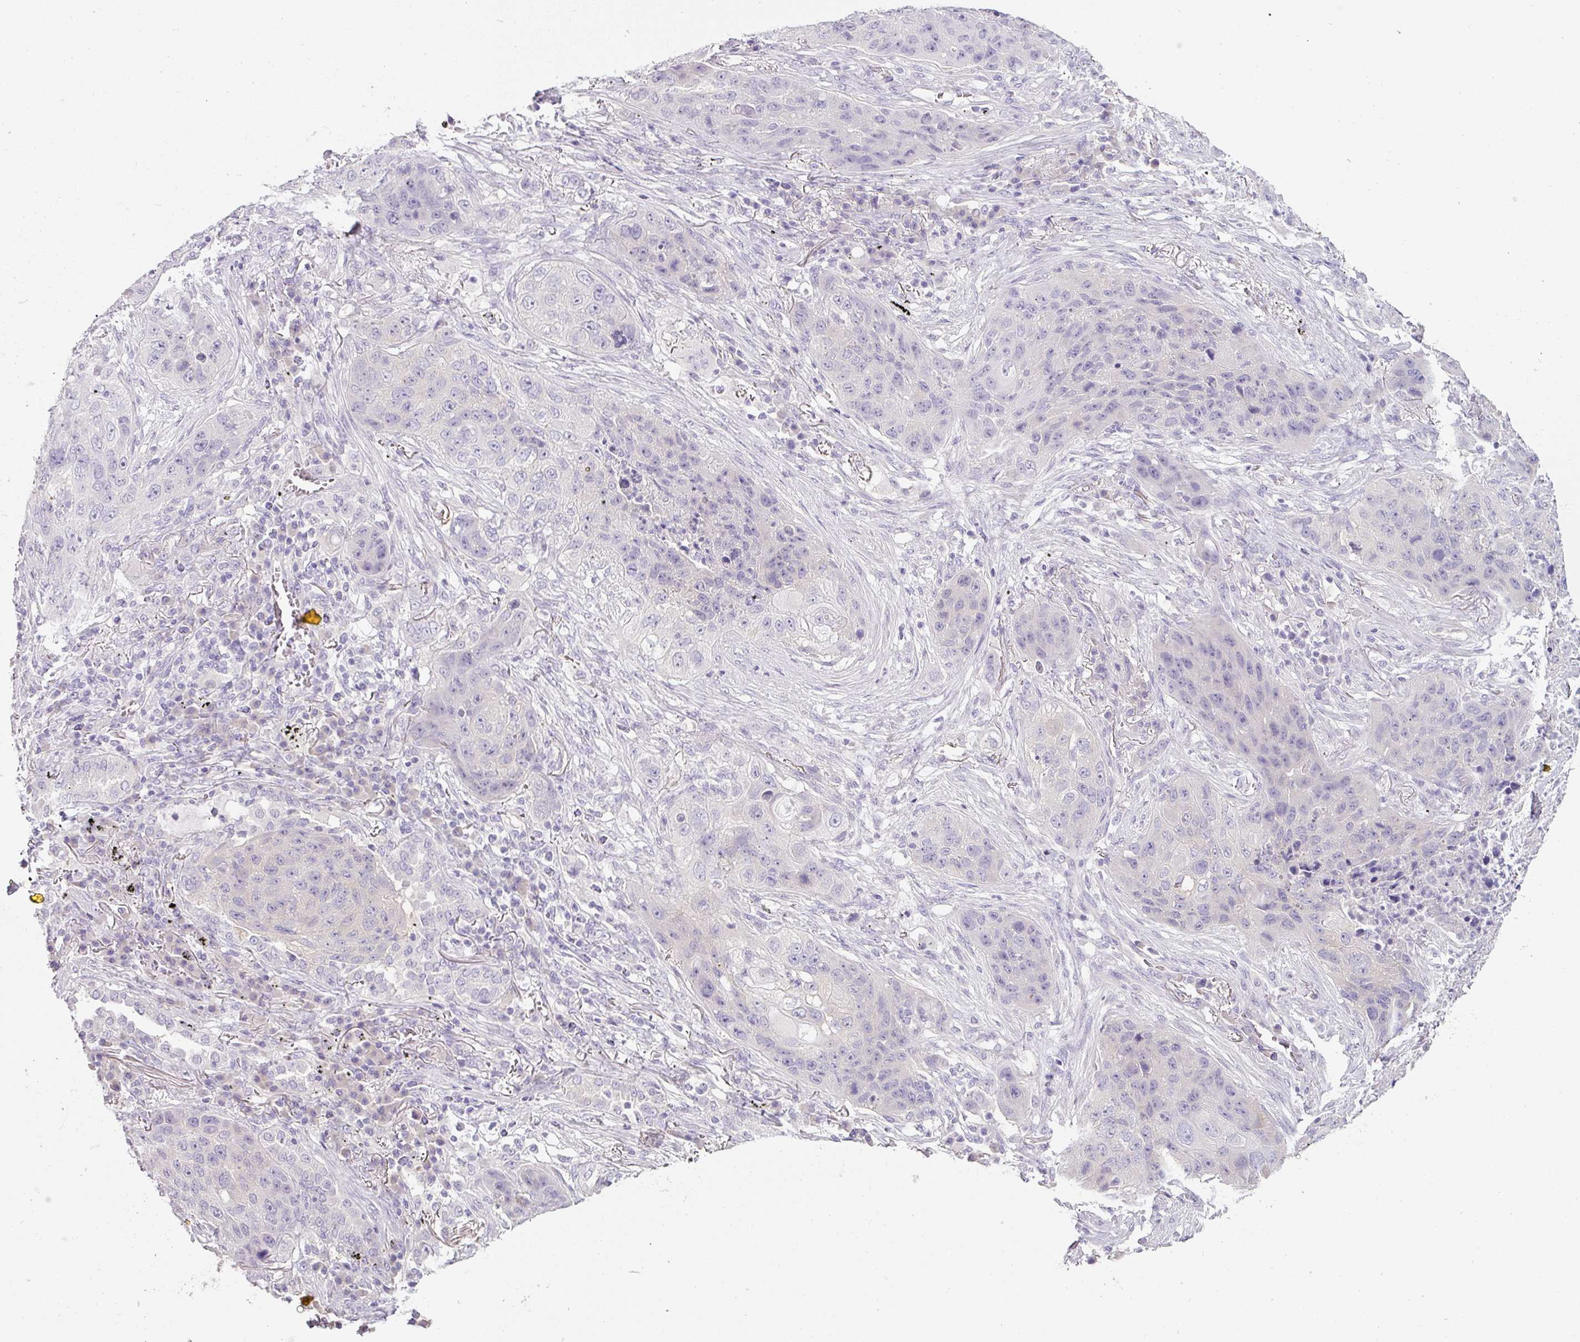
{"staining": {"intensity": "negative", "quantity": "none", "location": "none"}, "tissue": "lung cancer", "cell_type": "Tumor cells", "image_type": "cancer", "snomed": [{"axis": "morphology", "description": "Squamous cell carcinoma, NOS"}, {"axis": "topography", "description": "Lung"}], "caption": "Tumor cells are negative for brown protein staining in lung cancer (squamous cell carcinoma).", "gene": "SLC2A2", "patient": {"sex": "female", "age": 63}}